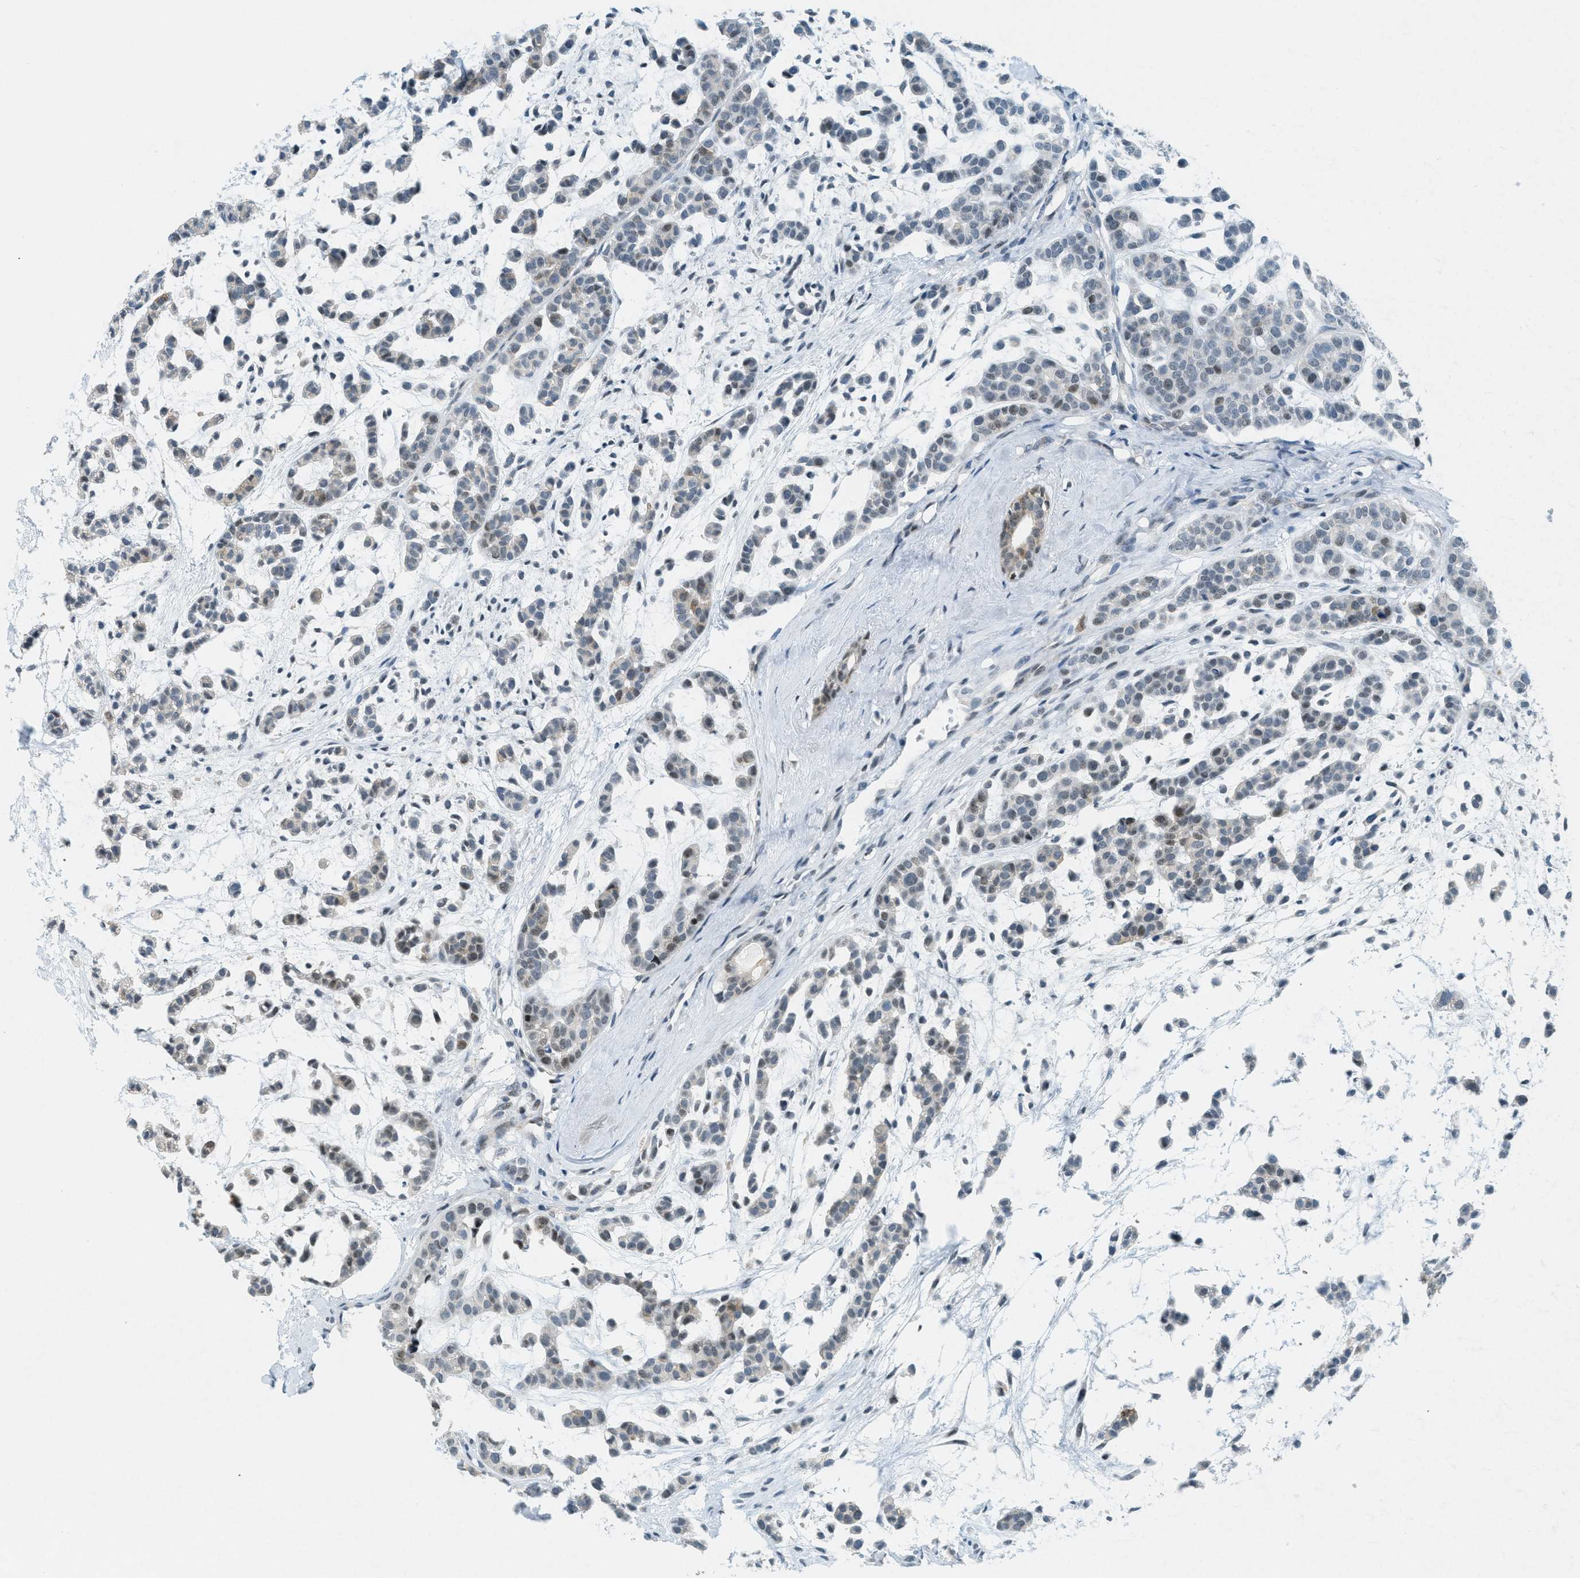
{"staining": {"intensity": "weak", "quantity": "<25%", "location": "cytoplasmic/membranous"}, "tissue": "head and neck cancer", "cell_type": "Tumor cells", "image_type": "cancer", "snomed": [{"axis": "morphology", "description": "Adenocarcinoma, NOS"}, {"axis": "morphology", "description": "Adenoma, NOS"}, {"axis": "topography", "description": "Head-Neck"}], "caption": "Human head and neck cancer stained for a protein using immunohistochemistry (IHC) reveals no staining in tumor cells.", "gene": "FYN", "patient": {"sex": "female", "age": 55}}